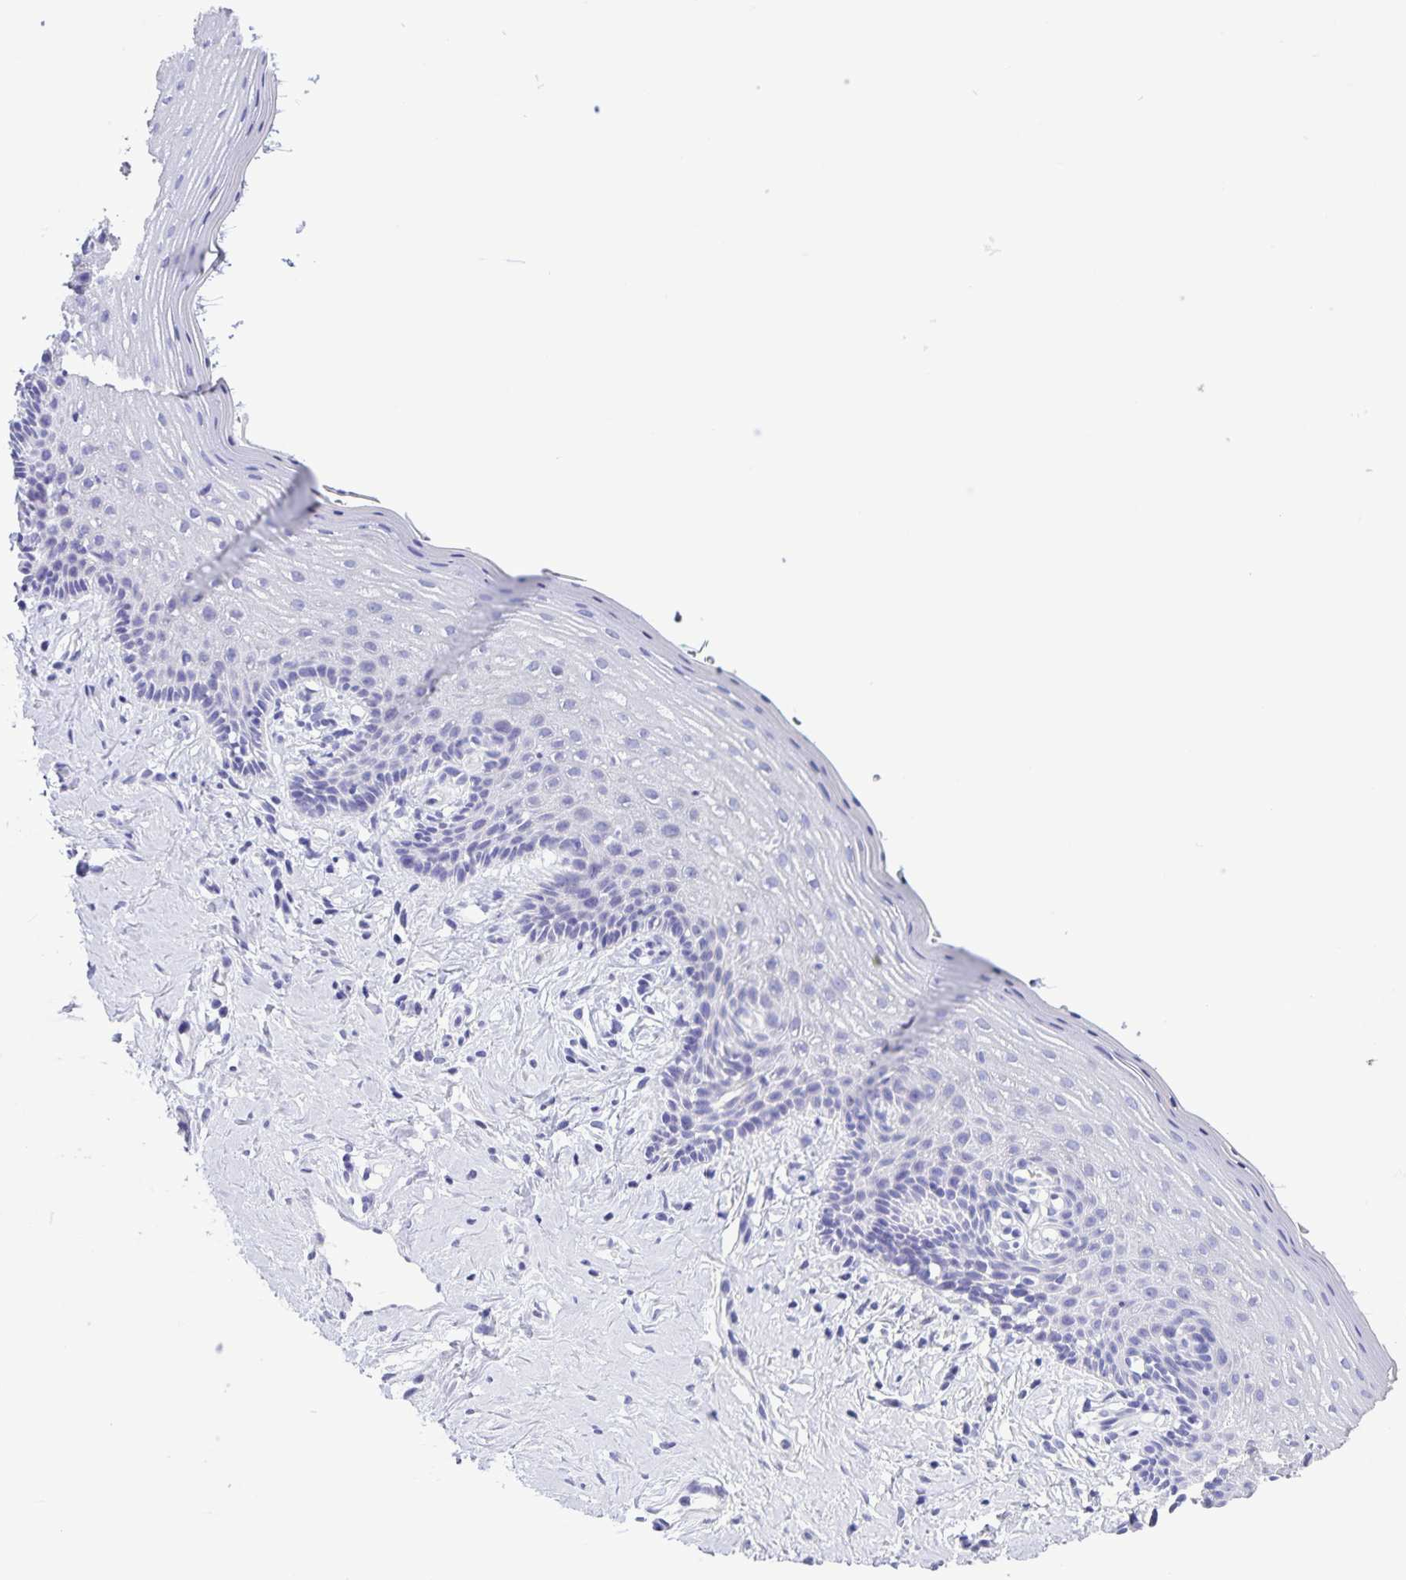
{"staining": {"intensity": "negative", "quantity": "none", "location": "none"}, "tissue": "vagina", "cell_type": "Squamous epithelial cells", "image_type": "normal", "snomed": [{"axis": "morphology", "description": "Normal tissue, NOS"}, {"axis": "topography", "description": "Vagina"}], "caption": "This is a histopathology image of IHC staining of normal vagina, which shows no expression in squamous epithelial cells.", "gene": "CAPSL", "patient": {"sex": "female", "age": 42}}